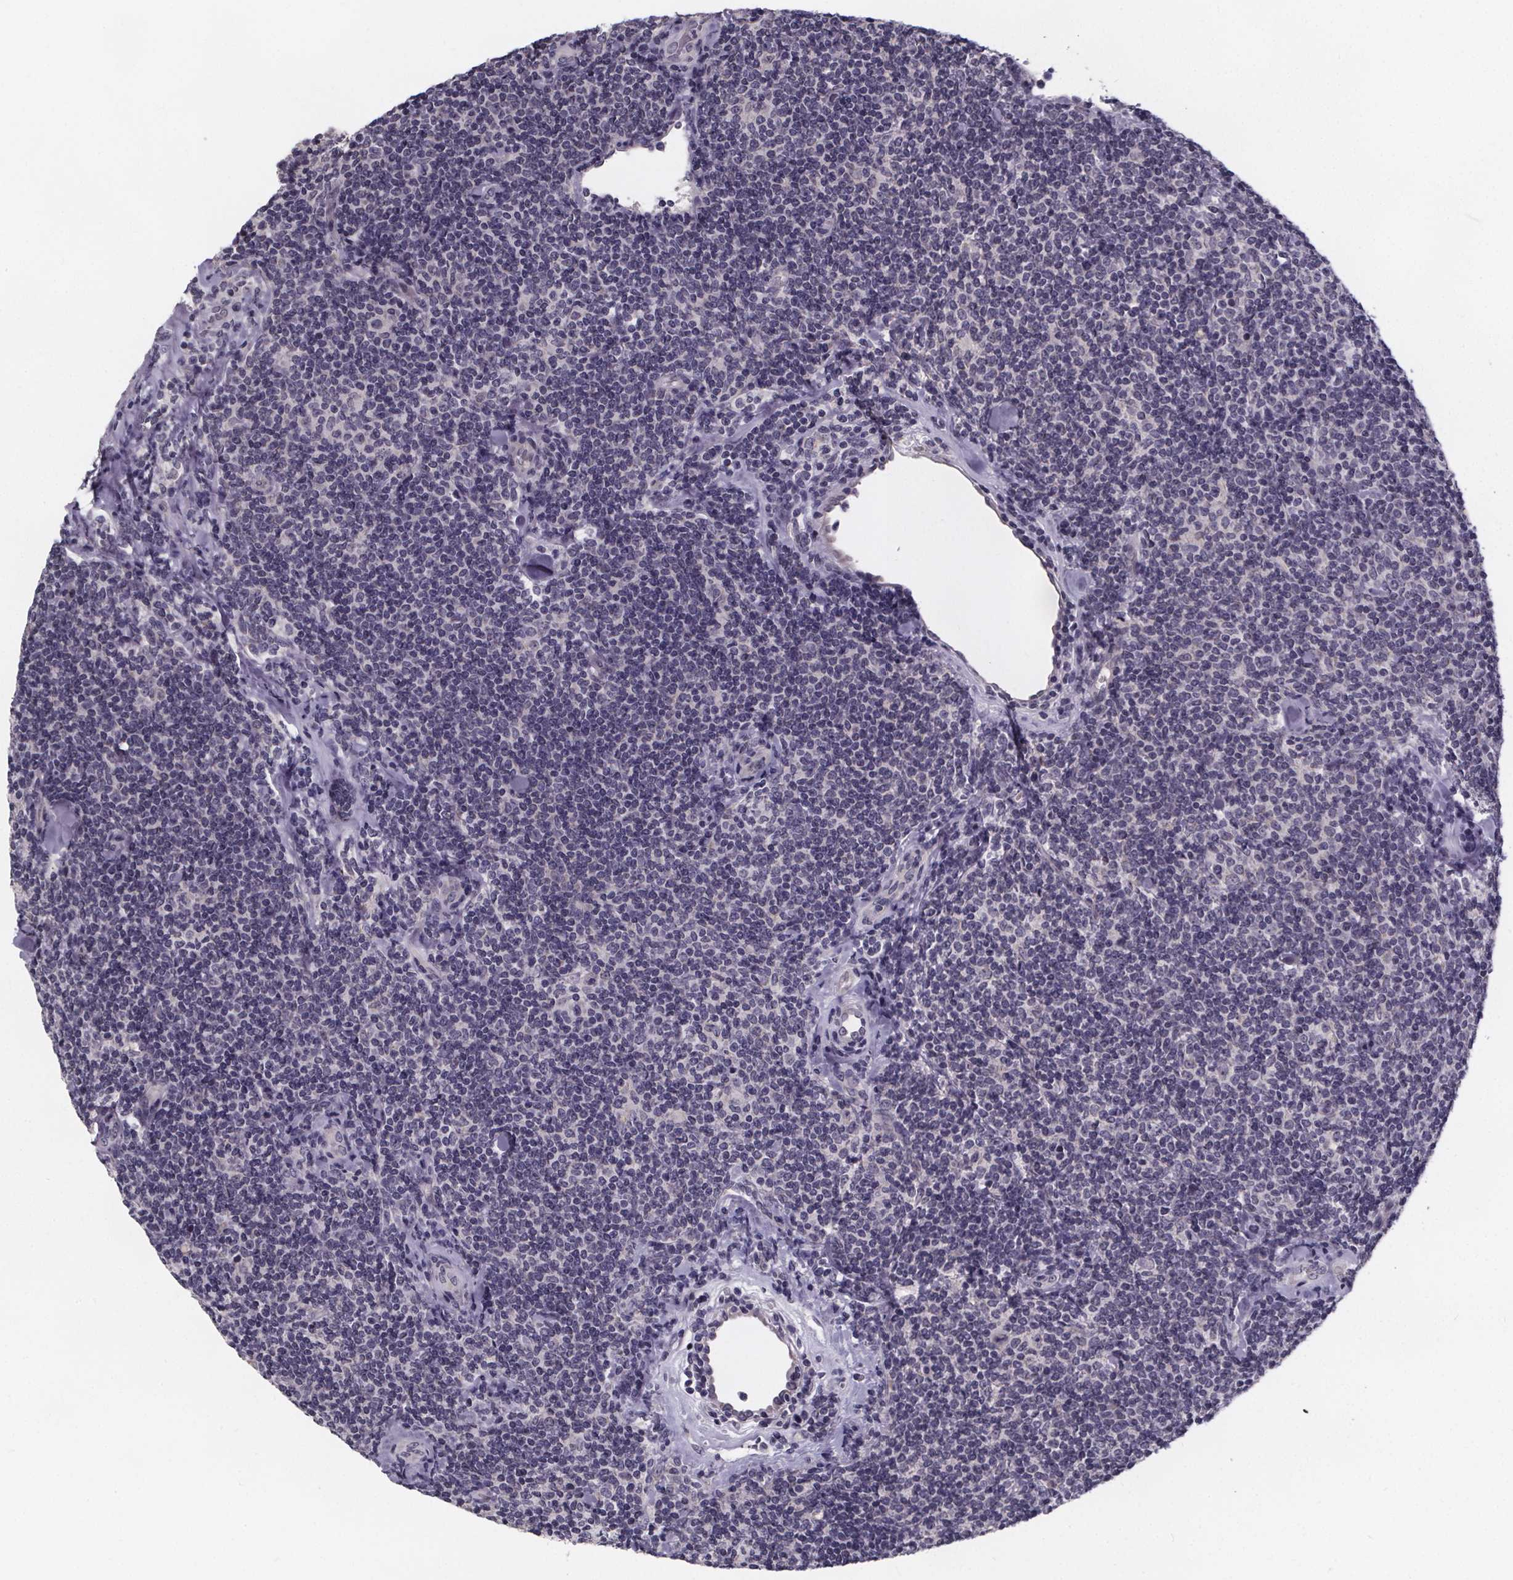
{"staining": {"intensity": "negative", "quantity": "none", "location": "none"}, "tissue": "lymphoma", "cell_type": "Tumor cells", "image_type": "cancer", "snomed": [{"axis": "morphology", "description": "Malignant lymphoma, non-Hodgkin's type, Low grade"}, {"axis": "topography", "description": "Lymph node"}], "caption": "Low-grade malignant lymphoma, non-Hodgkin's type was stained to show a protein in brown. There is no significant staining in tumor cells.", "gene": "FAM181B", "patient": {"sex": "female", "age": 56}}